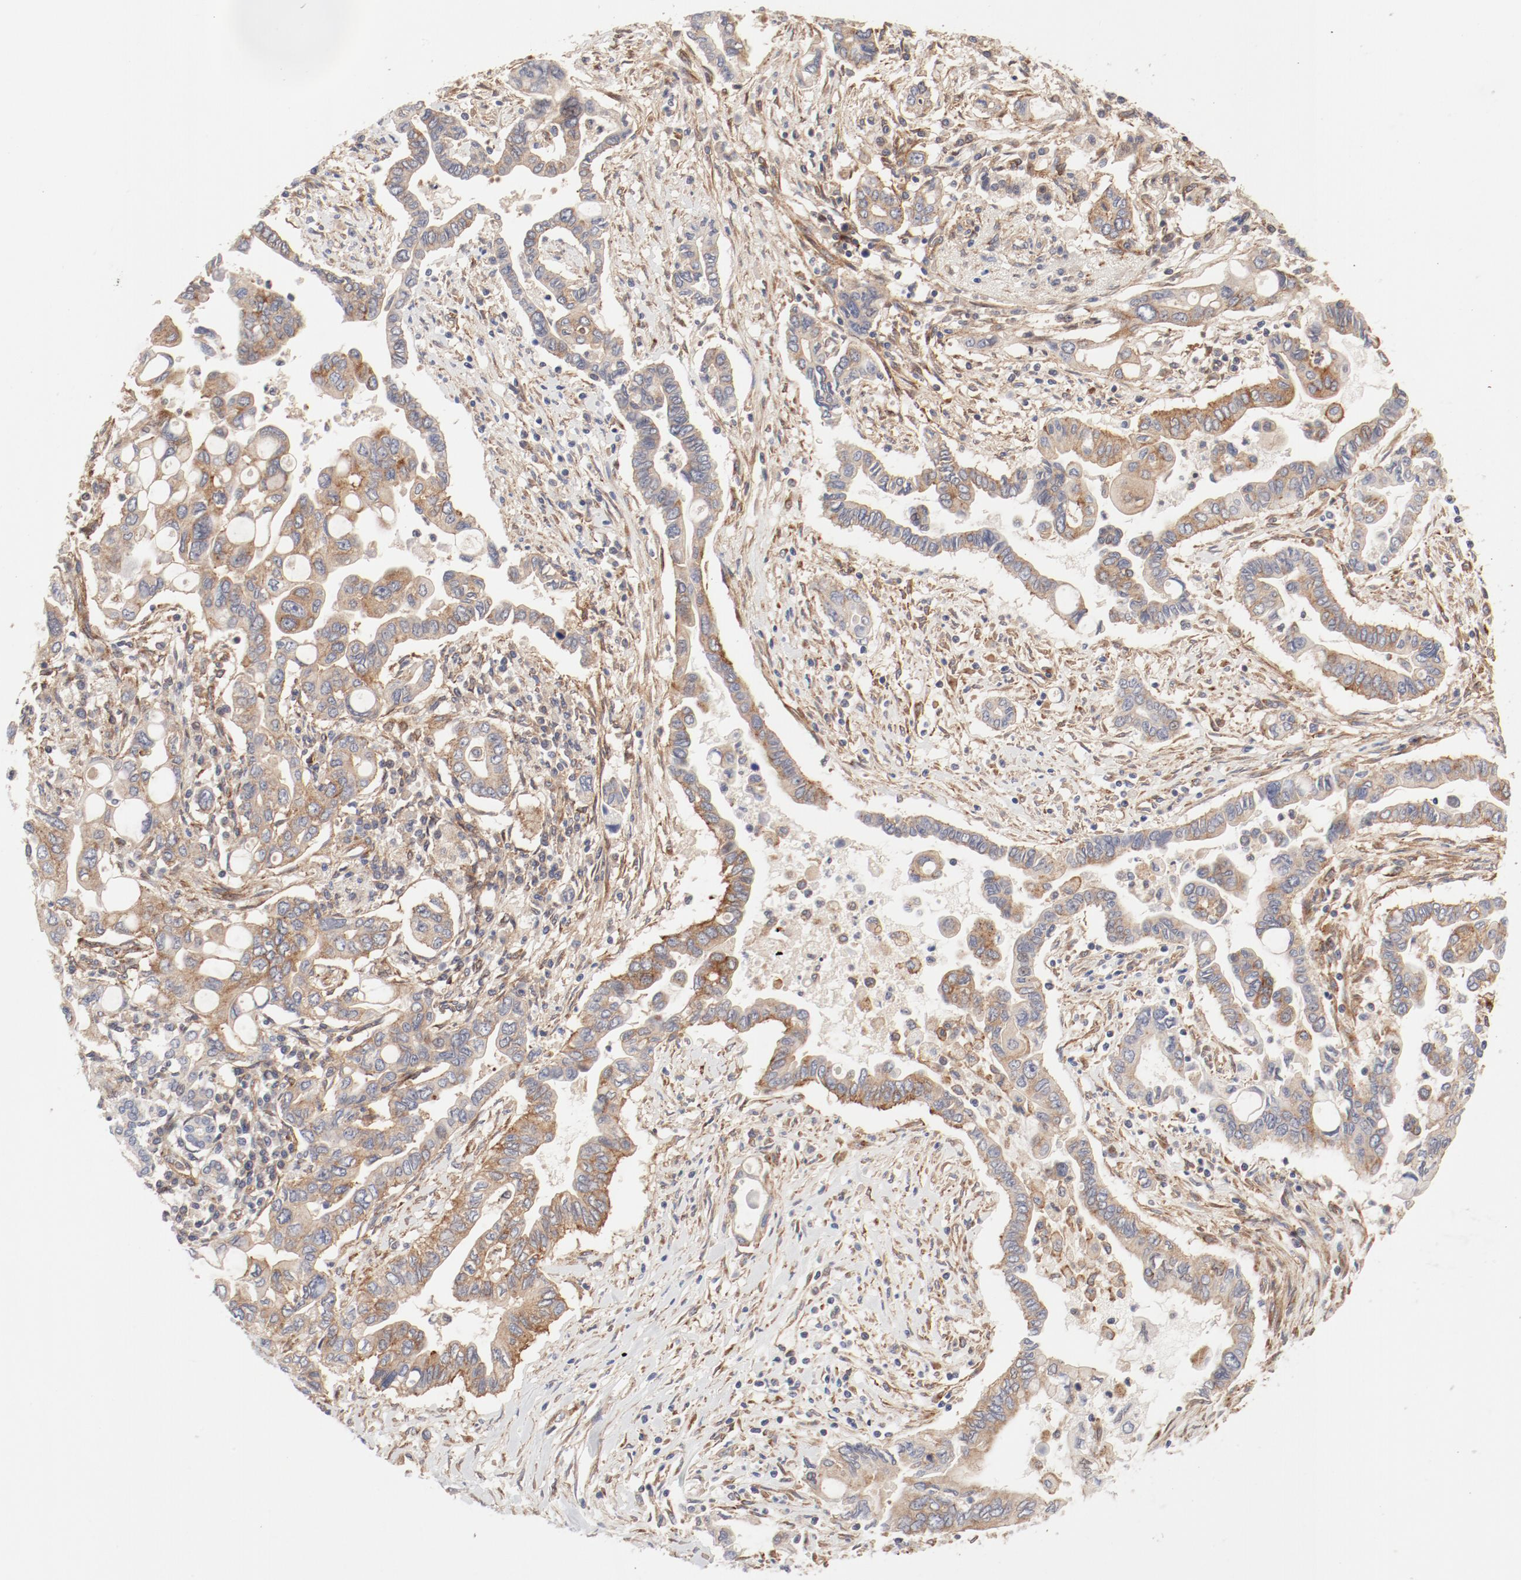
{"staining": {"intensity": "moderate", "quantity": "25%-75%", "location": "cytoplasmic/membranous"}, "tissue": "pancreatic cancer", "cell_type": "Tumor cells", "image_type": "cancer", "snomed": [{"axis": "morphology", "description": "Adenocarcinoma, NOS"}, {"axis": "topography", "description": "Pancreas"}], "caption": "Protein staining of pancreatic adenocarcinoma tissue demonstrates moderate cytoplasmic/membranous expression in approximately 25%-75% of tumor cells. (IHC, brightfield microscopy, high magnification).", "gene": "AP2A1", "patient": {"sex": "female", "age": 57}}